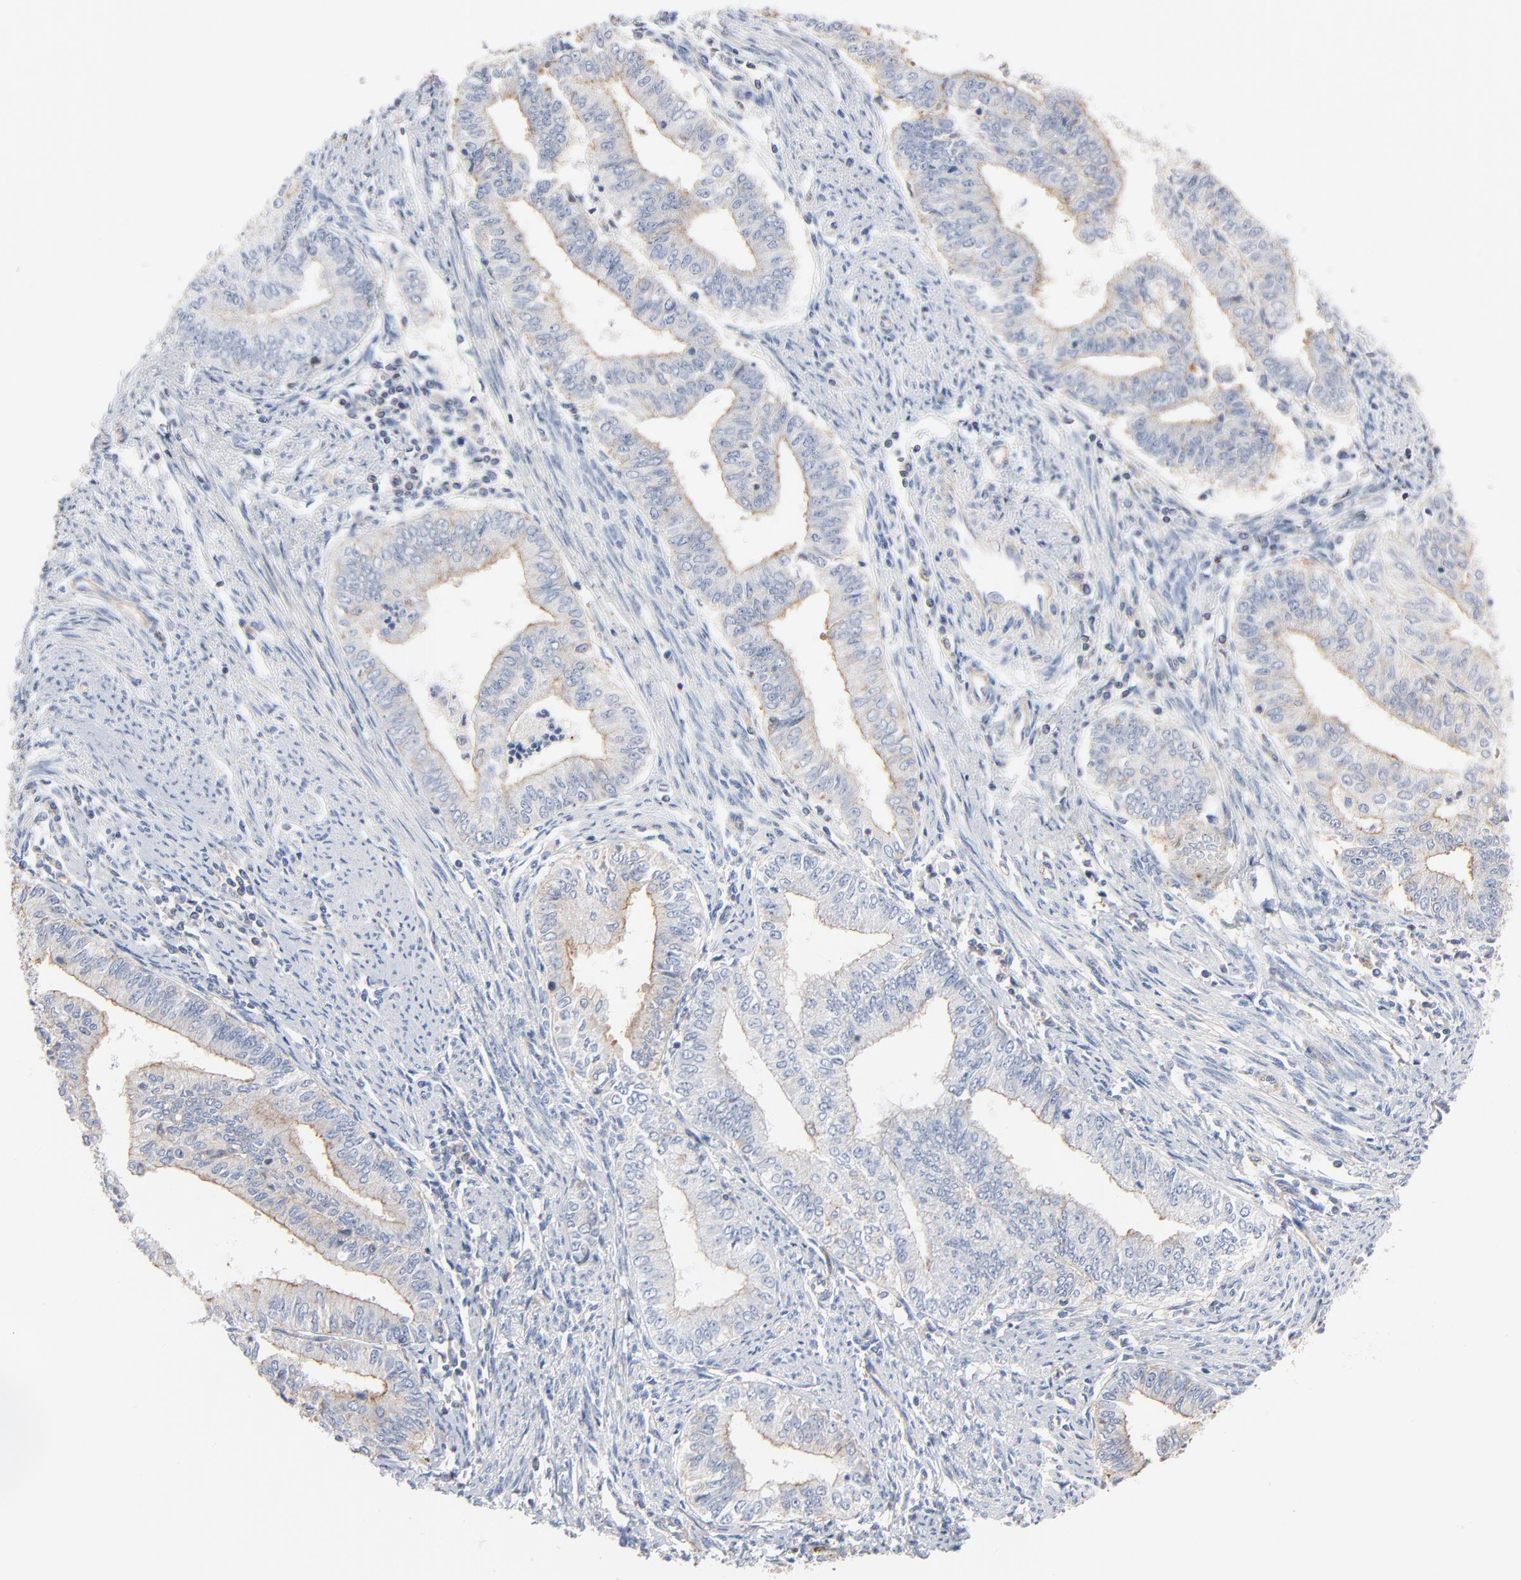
{"staining": {"intensity": "negative", "quantity": "none", "location": "none"}, "tissue": "endometrial cancer", "cell_type": "Tumor cells", "image_type": "cancer", "snomed": [{"axis": "morphology", "description": "Adenocarcinoma, NOS"}, {"axis": "topography", "description": "Endometrium"}], "caption": "DAB immunohistochemical staining of human endometrial cancer (adenocarcinoma) demonstrates no significant positivity in tumor cells.", "gene": "ARHGEF6", "patient": {"sex": "female", "age": 66}}